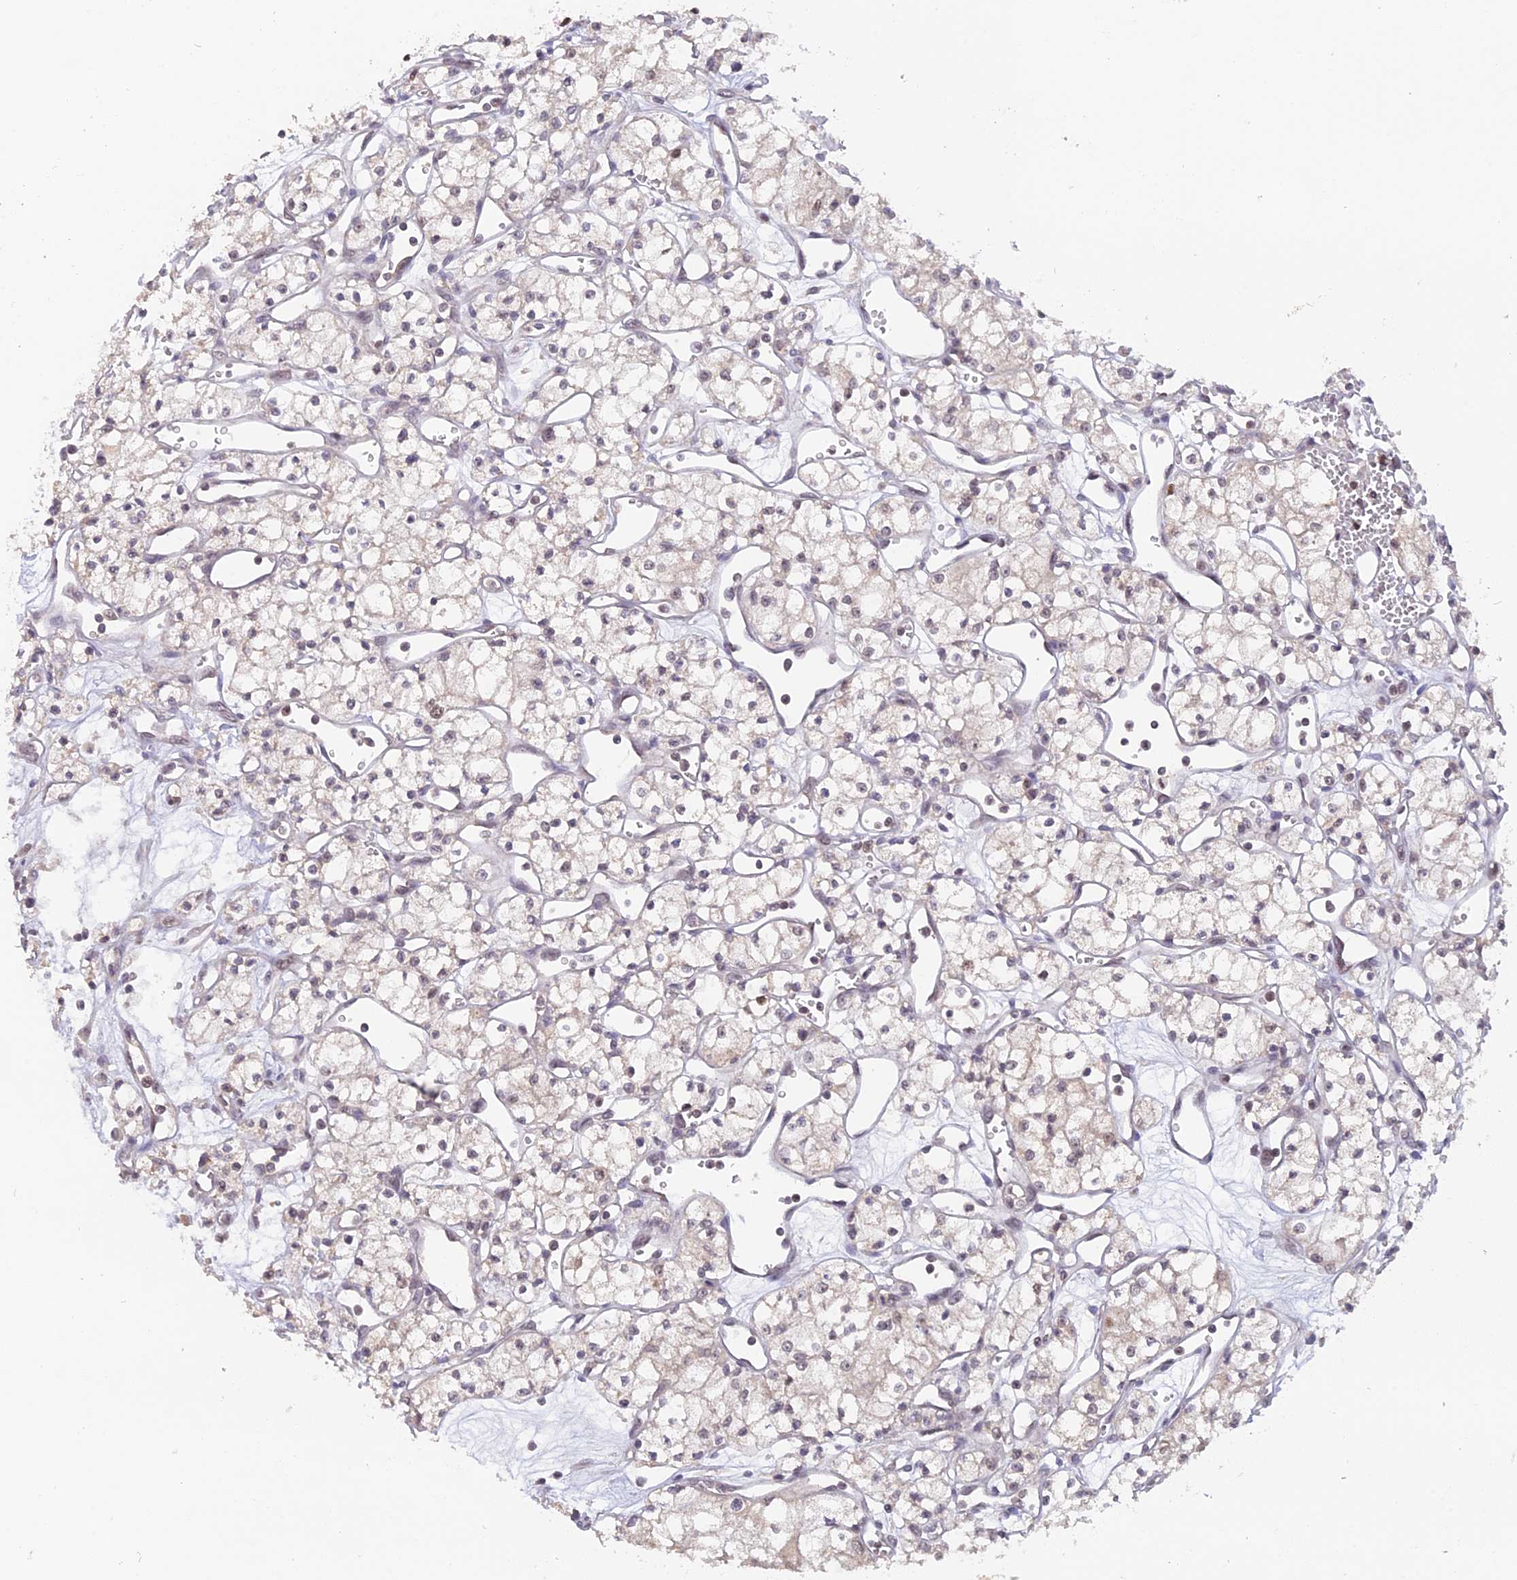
{"staining": {"intensity": "negative", "quantity": "none", "location": "none"}, "tissue": "renal cancer", "cell_type": "Tumor cells", "image_type": "cancer", "snomed": [{"axis": "morphology", "description": "Adenocarcinoma, NOS"}, {"axis": "topography", "description": "Kidney"}], "caption": "Protein analysis of renal adenocarcinoma displays no significant positivity in tumor cells. (Stains: DAB (3,3'-diaminobenzidine) immunohistochemistry (IHC) with hematoxylin counter stain, Microscopy: brightfield microscopy at high magnification).", "gene": "RFC5", "patient": {"sex": "male", "age": 59}}